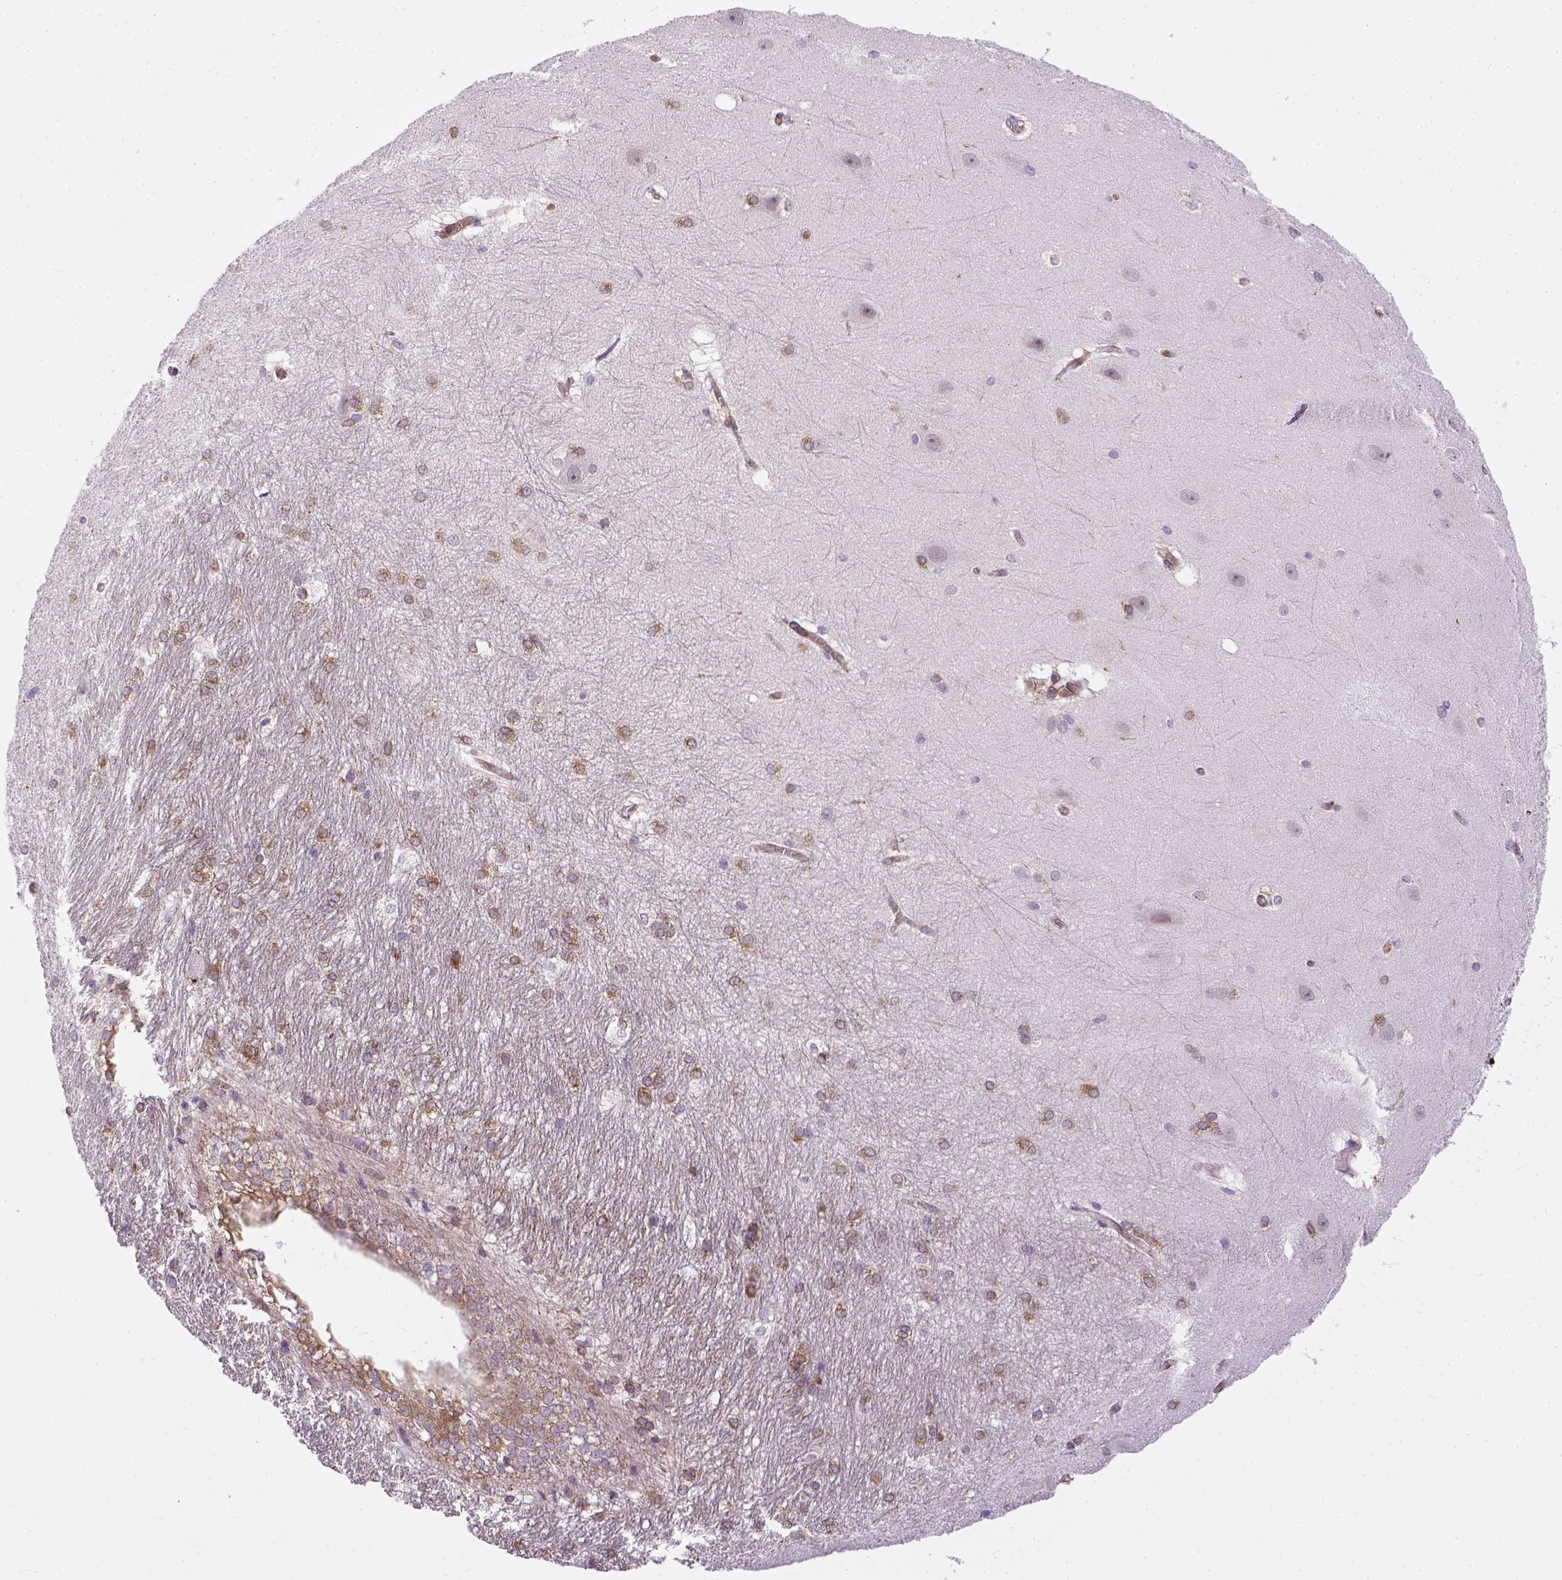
{"staining": {"intensity": "negative", "quantity": "none", "location": "none"}, "tissue": "hippocampus", "cell_type": "Glial cells", "image_type": "normal", "snomed": [{"axis": "morphology", "description": "Normal tissue, NOS"}, {"axis": "topography", "description": "Cerebral cortex"}, {"axis": "topography", "description": "Hippocampus"}], "caption": "Immunohistochemical staining of unremarkable human hippocampus reveals no significant staining in glial cells.", "gene": "KAZN", "patient": {"sex": "female", "age": 19}}